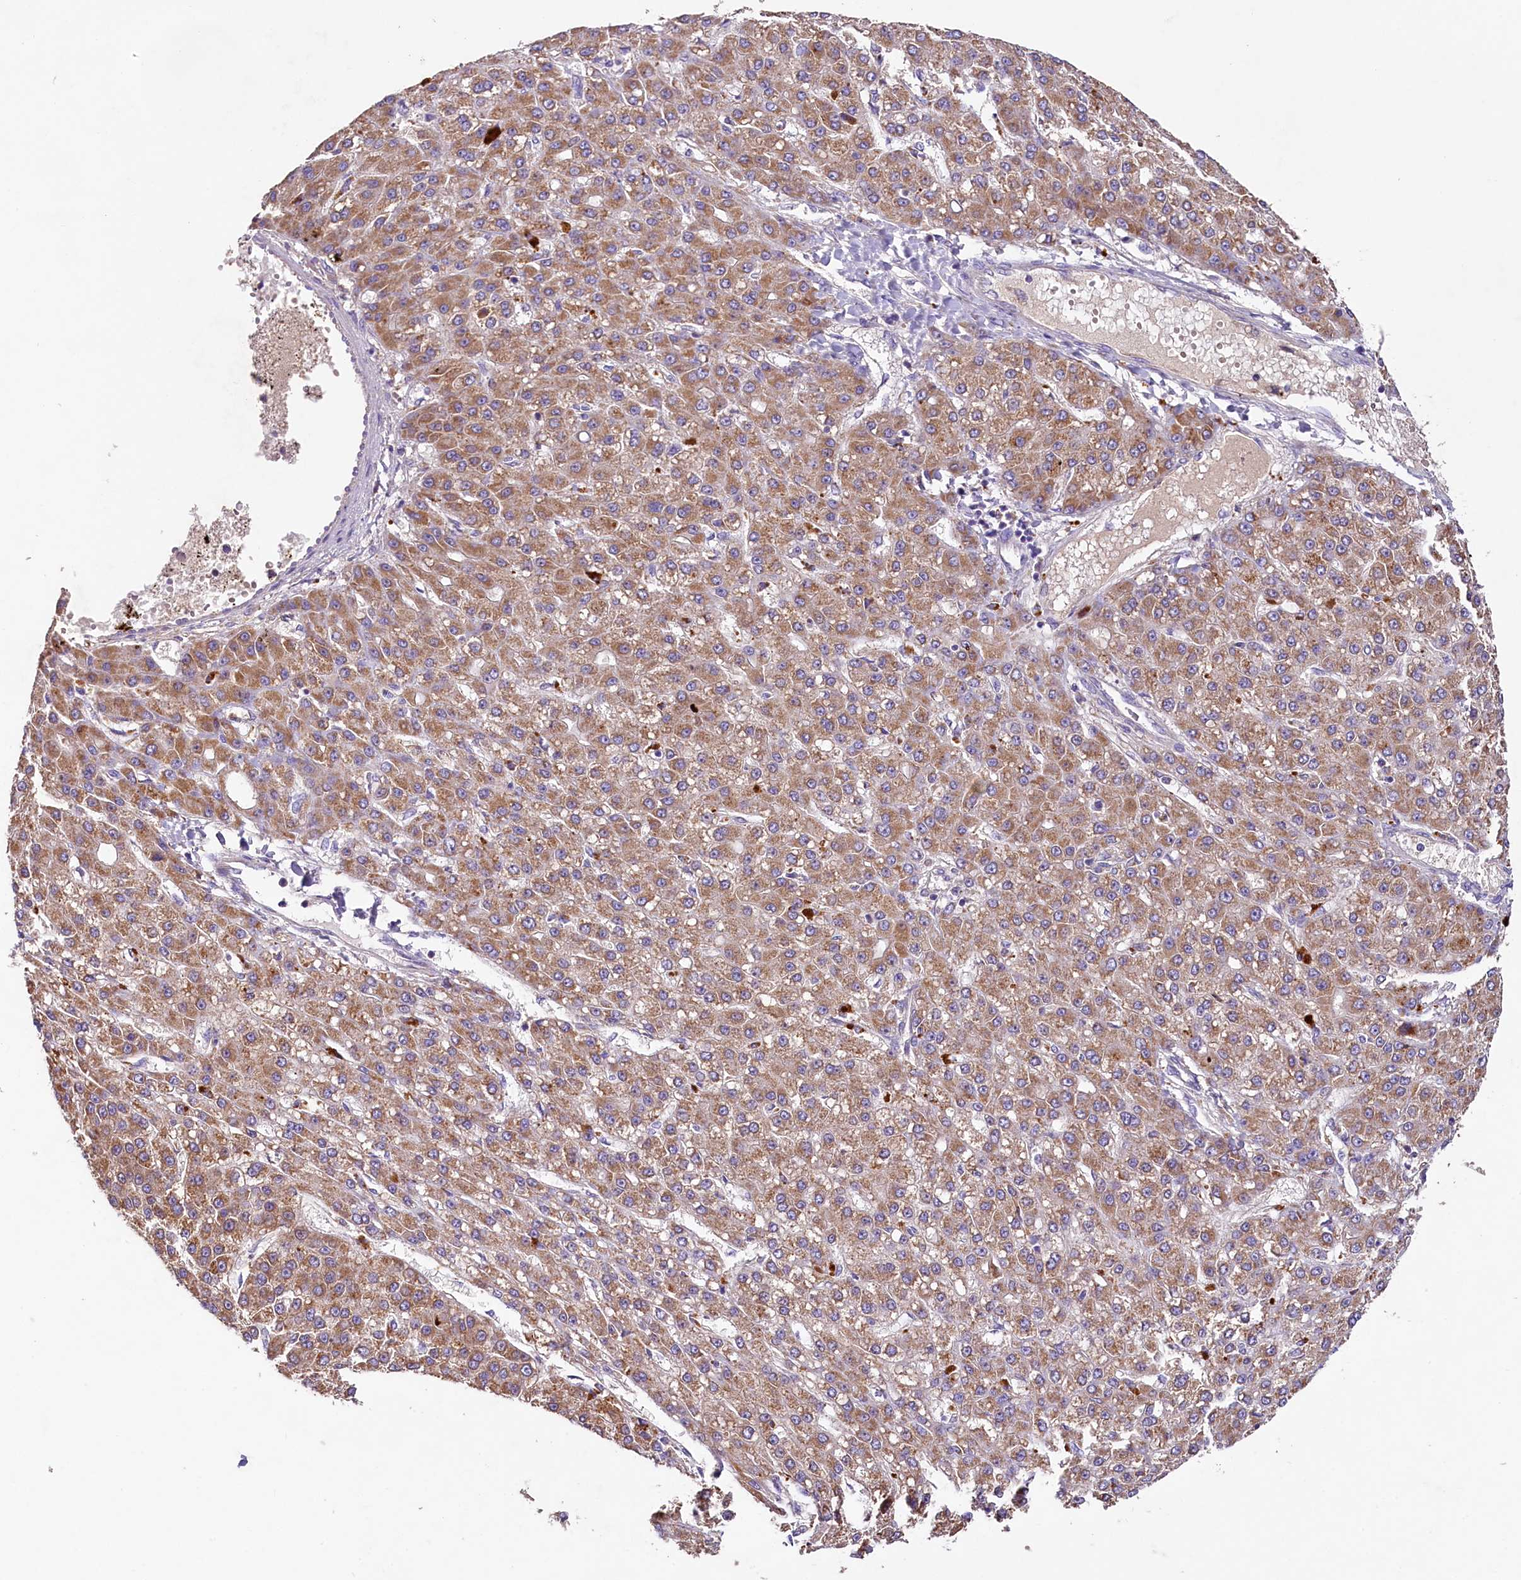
{"staining": {"intensity": "moderate", "quantity": ">75%", "location": "cytoplasmic/membranous"}, "tissue": "liver cancer", "cell_type": "Tumor cells", "image_type": "cancer", "snomed": [{"axis": "morphology", "description": "Carcinoma, Hepatocellular, NOS"}, {"axis": "topography", "description": "Liver"}], "caption": "Human liver cancer stained with a protein marker demonstrates moderate staining in tumor cells.", "gene": "PMPCB", "patient": {"sex": "male", "age": 67}}